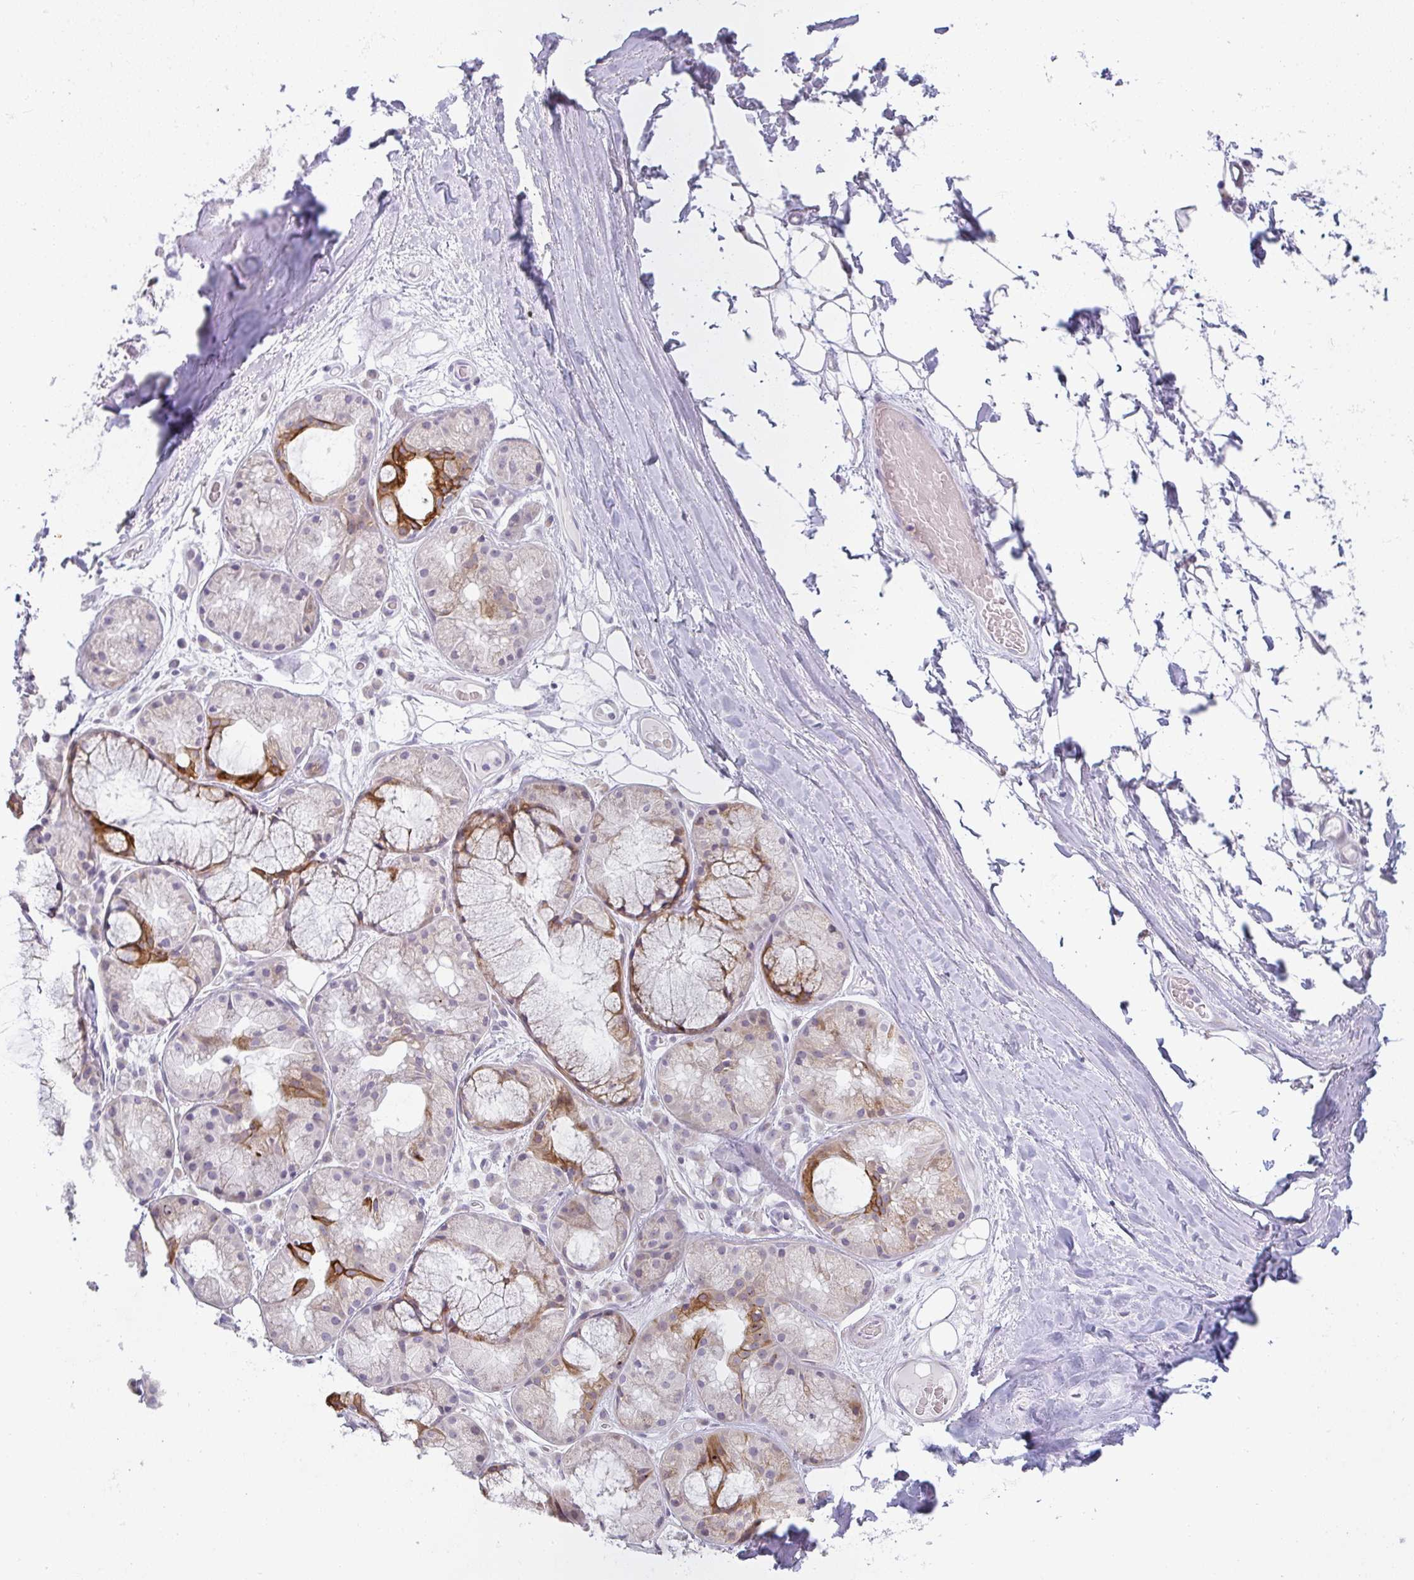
{"staining": {"intensity": "negative", "quantity": "none", "location": "none"}, "tissue": "adipose tissue", "cell_type": "Adipocytes", "image_type": "normal", "snomed": [{"axis": "morphology", "description": "Normal tissue, NOS"}, {"axis": "topography", "description": "Lymph node"}, {"axis": "topography", "description": "Cartilage tissue"}, {"axis": "topography", "description": "Nasopharynx"}], "caption": "Histopathology image shows no protein staining in adipocytes of benign adipose tissue. Nuclei are stained in blue.", "gene": "SIRPB2", "patient": {"sex": "male", "age": 63}}